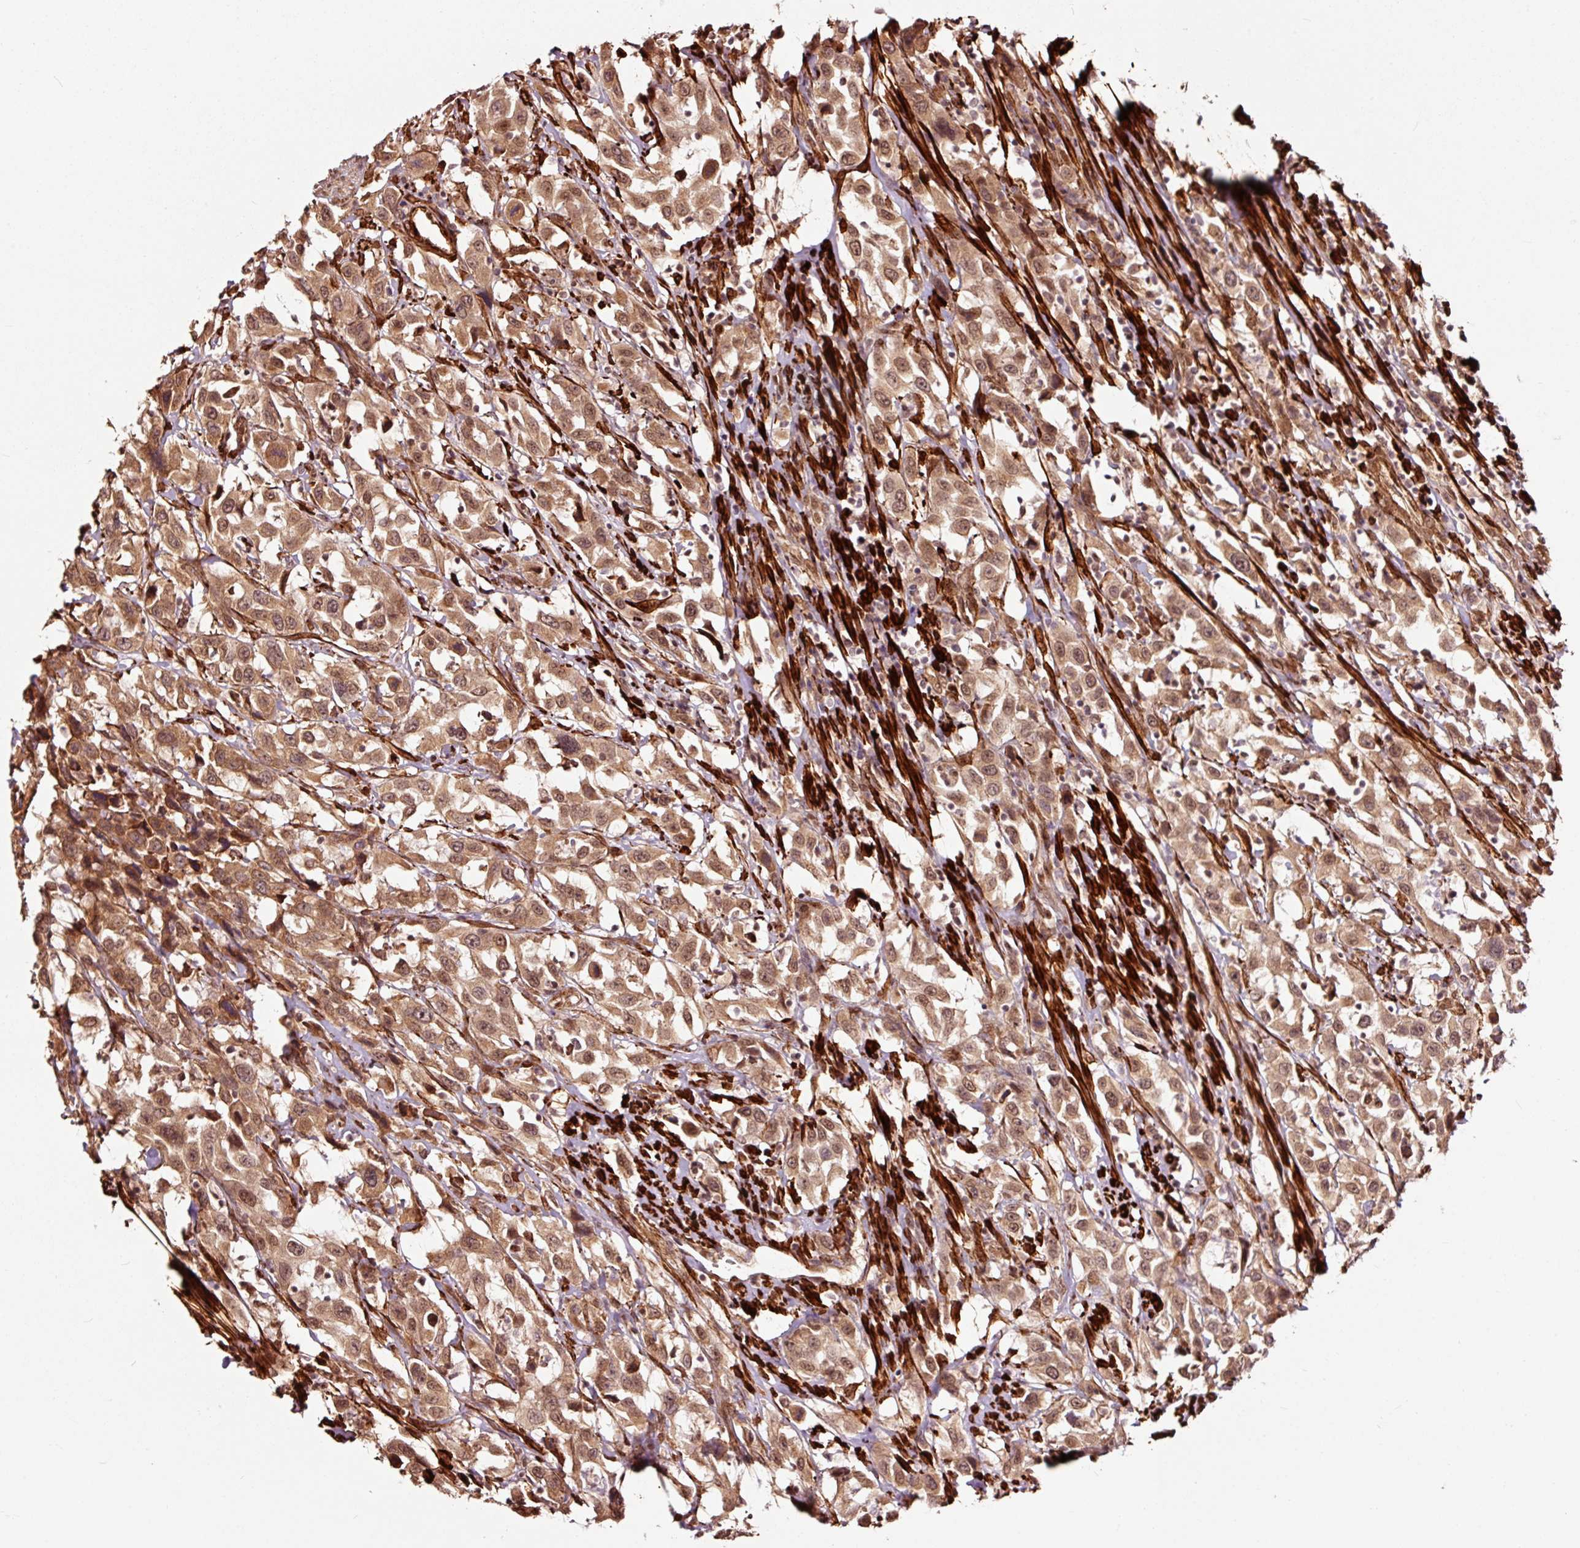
{"staining": {"intensity": "moderate", "quantity": ">75%", "location": "cytoplasmic/membranous,nuclear"}, "tissue": "urothelial cancer", "cell_type": "Tumor cells", "image_type": "cancer", "snomed": [{"axis": "morphology", "description": "Urothelial carcinoma, High grade"}, {"axis": "topography", "description": "Urinary bladder"}], "caption": "Protein staining exhibits moderate cytoplasmic/membranous and nuclear positivity in about >75% of tumor cells in urothelial cancer.", "gene": "TPM1", "patient": {"sex": "male", "age": 61}}